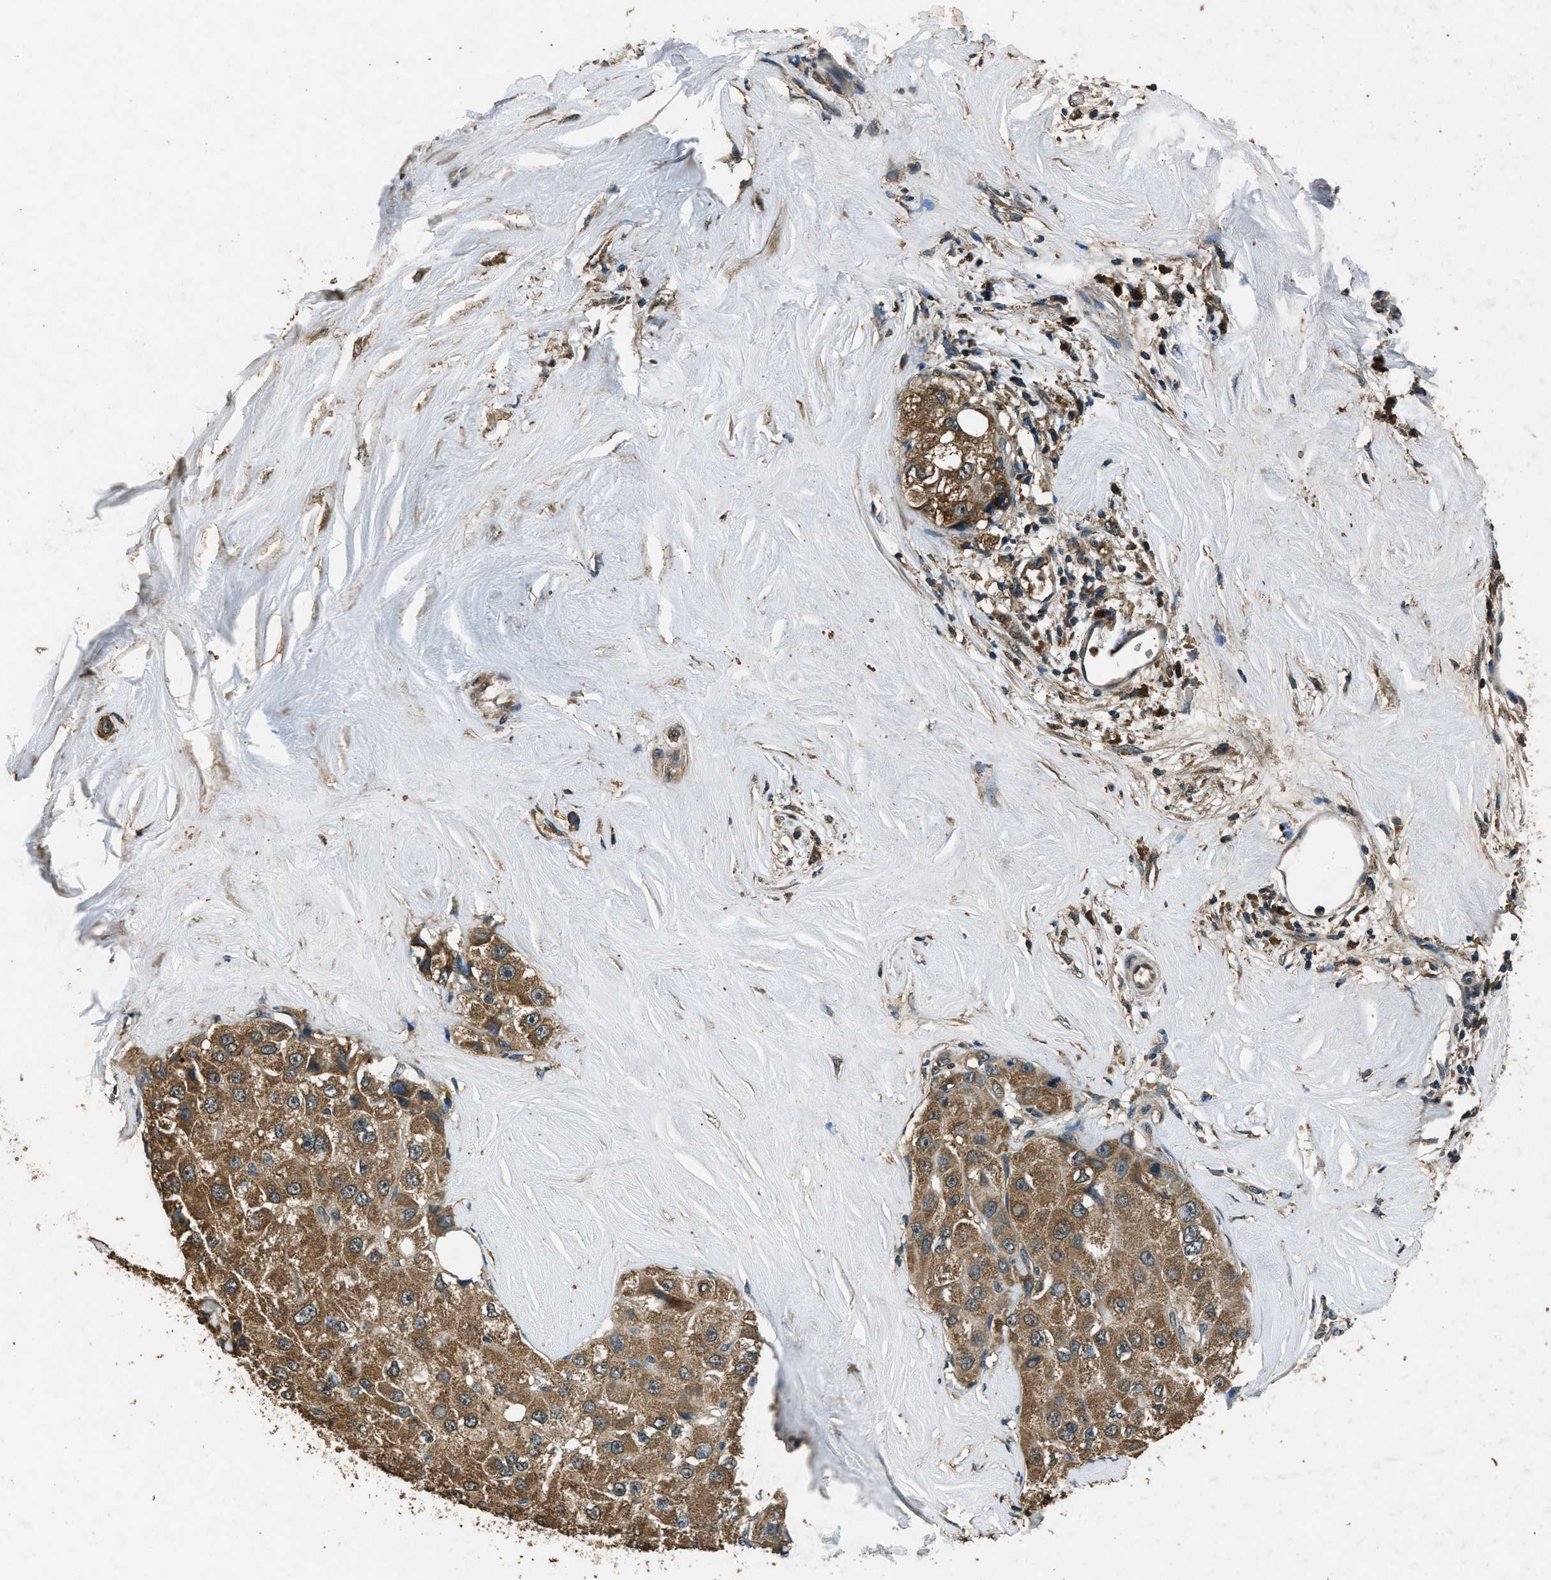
{"staining": {"intensity": "moderate", "quantity": ">75%", "location": "cytoplasmic/membranous"}, "tissue": "liver cancer", "cell_type": "Tumor cells", "image_type": "cancer", "snomed": [{"axis": "morphology", "description": "Carcinoma, Hepatocellular, NOS"}, {"axis": "topography", "description": "Liver"}], "caption": "High-power microscopy captured an IHC image of liver cancer, revealing moderate cytoplasmic/membranous expression in about >75% of tumor cells.", "gene": "SALL3", "patient": {"sex": "male", "age": 80}}